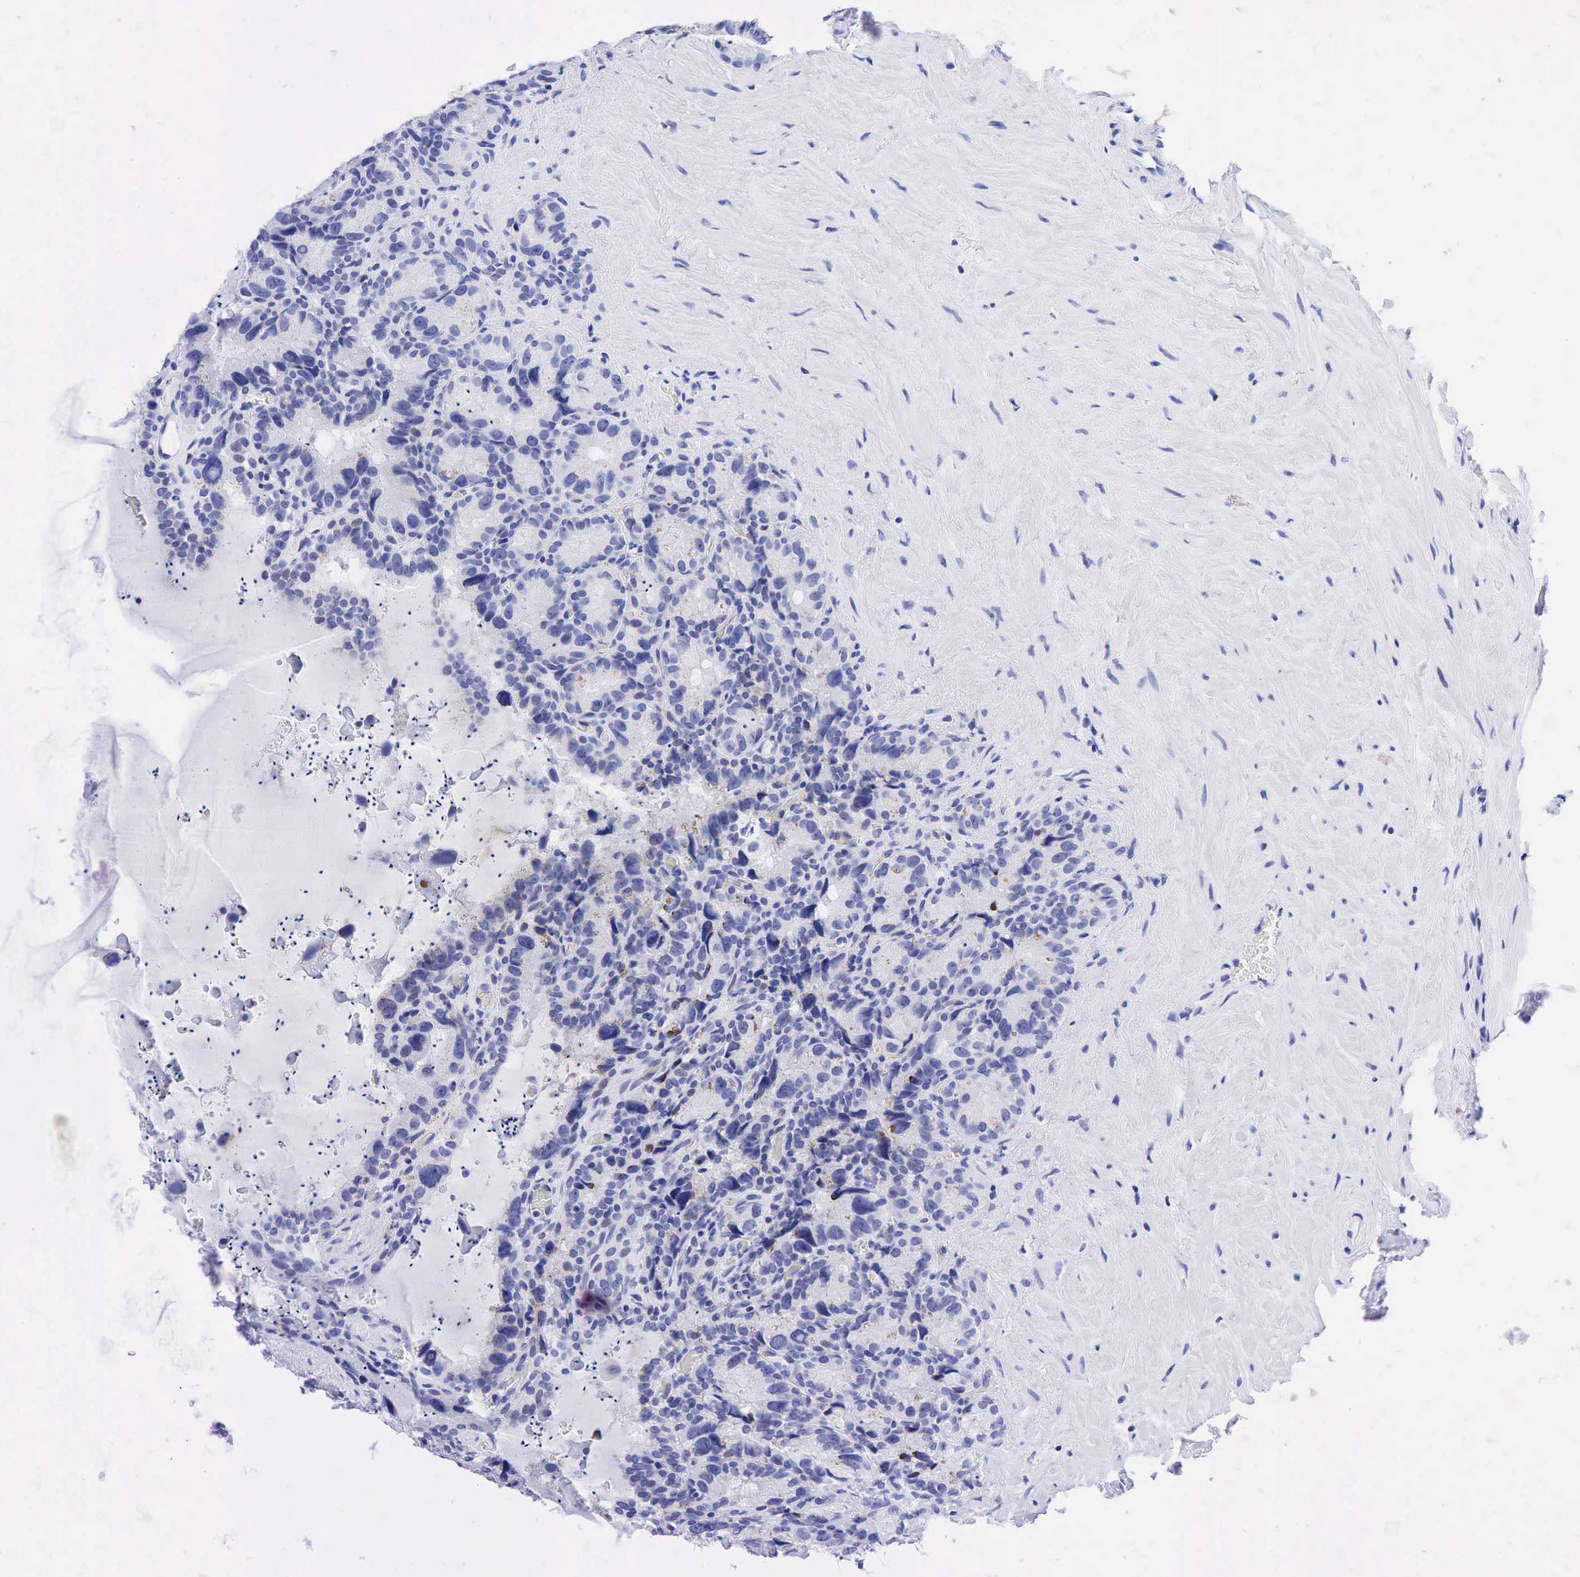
{"staining": {"intensity": "negative", "quantity": "none", "location": "none"}, "tissue": "seminal vesicle", "cell_type": "Glandular cells", "image_type": "normal", "snomed": [{"axis": "morphology", "description": "Normal tissue, NOS"}, {"axis": "topography", "description": "Seminal veicle"}], "caption": "Immunohistochemistry image of benign seminal vesicle: human seminal vesicle stained with DAB (3,3'-diaminobenzidine) shows no significant protein expression in glandular cells. The staining was performed using DAB (3,3'-diaminobenzidine) to visualize the protein expression in brown, while the nuclei were stained in blue with hematoxylin (Magnification: 20x).", "gene": "CD79A", "patient": {"sex": "male", "age": 63}}